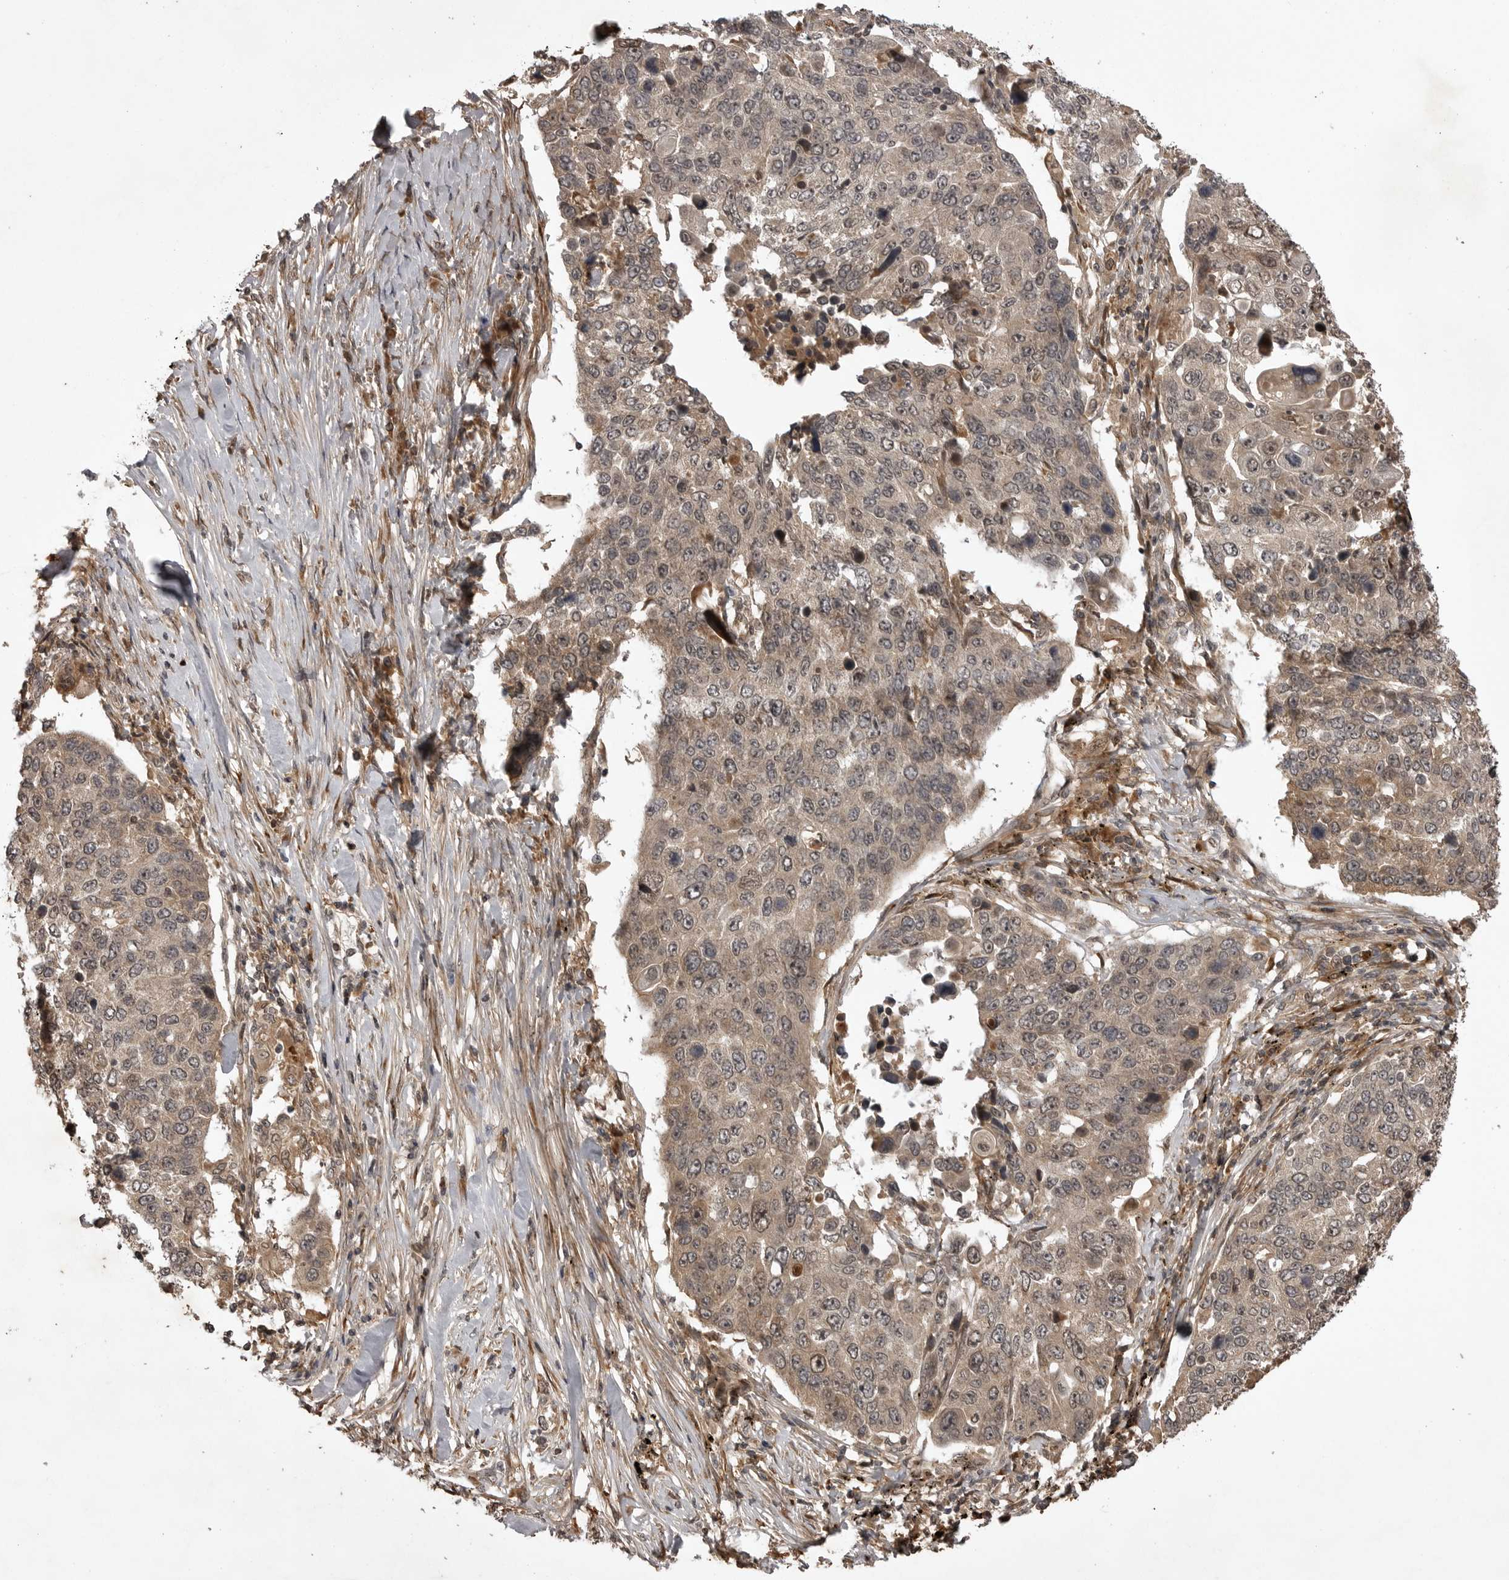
{"staining": {"intensity": "weak", "quantity": "<25%", "location": "cytoplasmic/membranous"}, "tissue": "lung cancer", "cell_type": "Tumor cells", "image_type": "cancer", "snomed": [{"axis": "morphology", "description": "Squamous cell carcinoma, NOS"}, {"axis": "topography", "description": "Lung"}], "caption": "A high-resolution histopathology image shows immunohistochemistry staining of lung squamous cell carcinoma, which displays no significant positivity in tumor cells.", "gene": "AKAP7", "patient": {"sex": "male", "age": 66}}